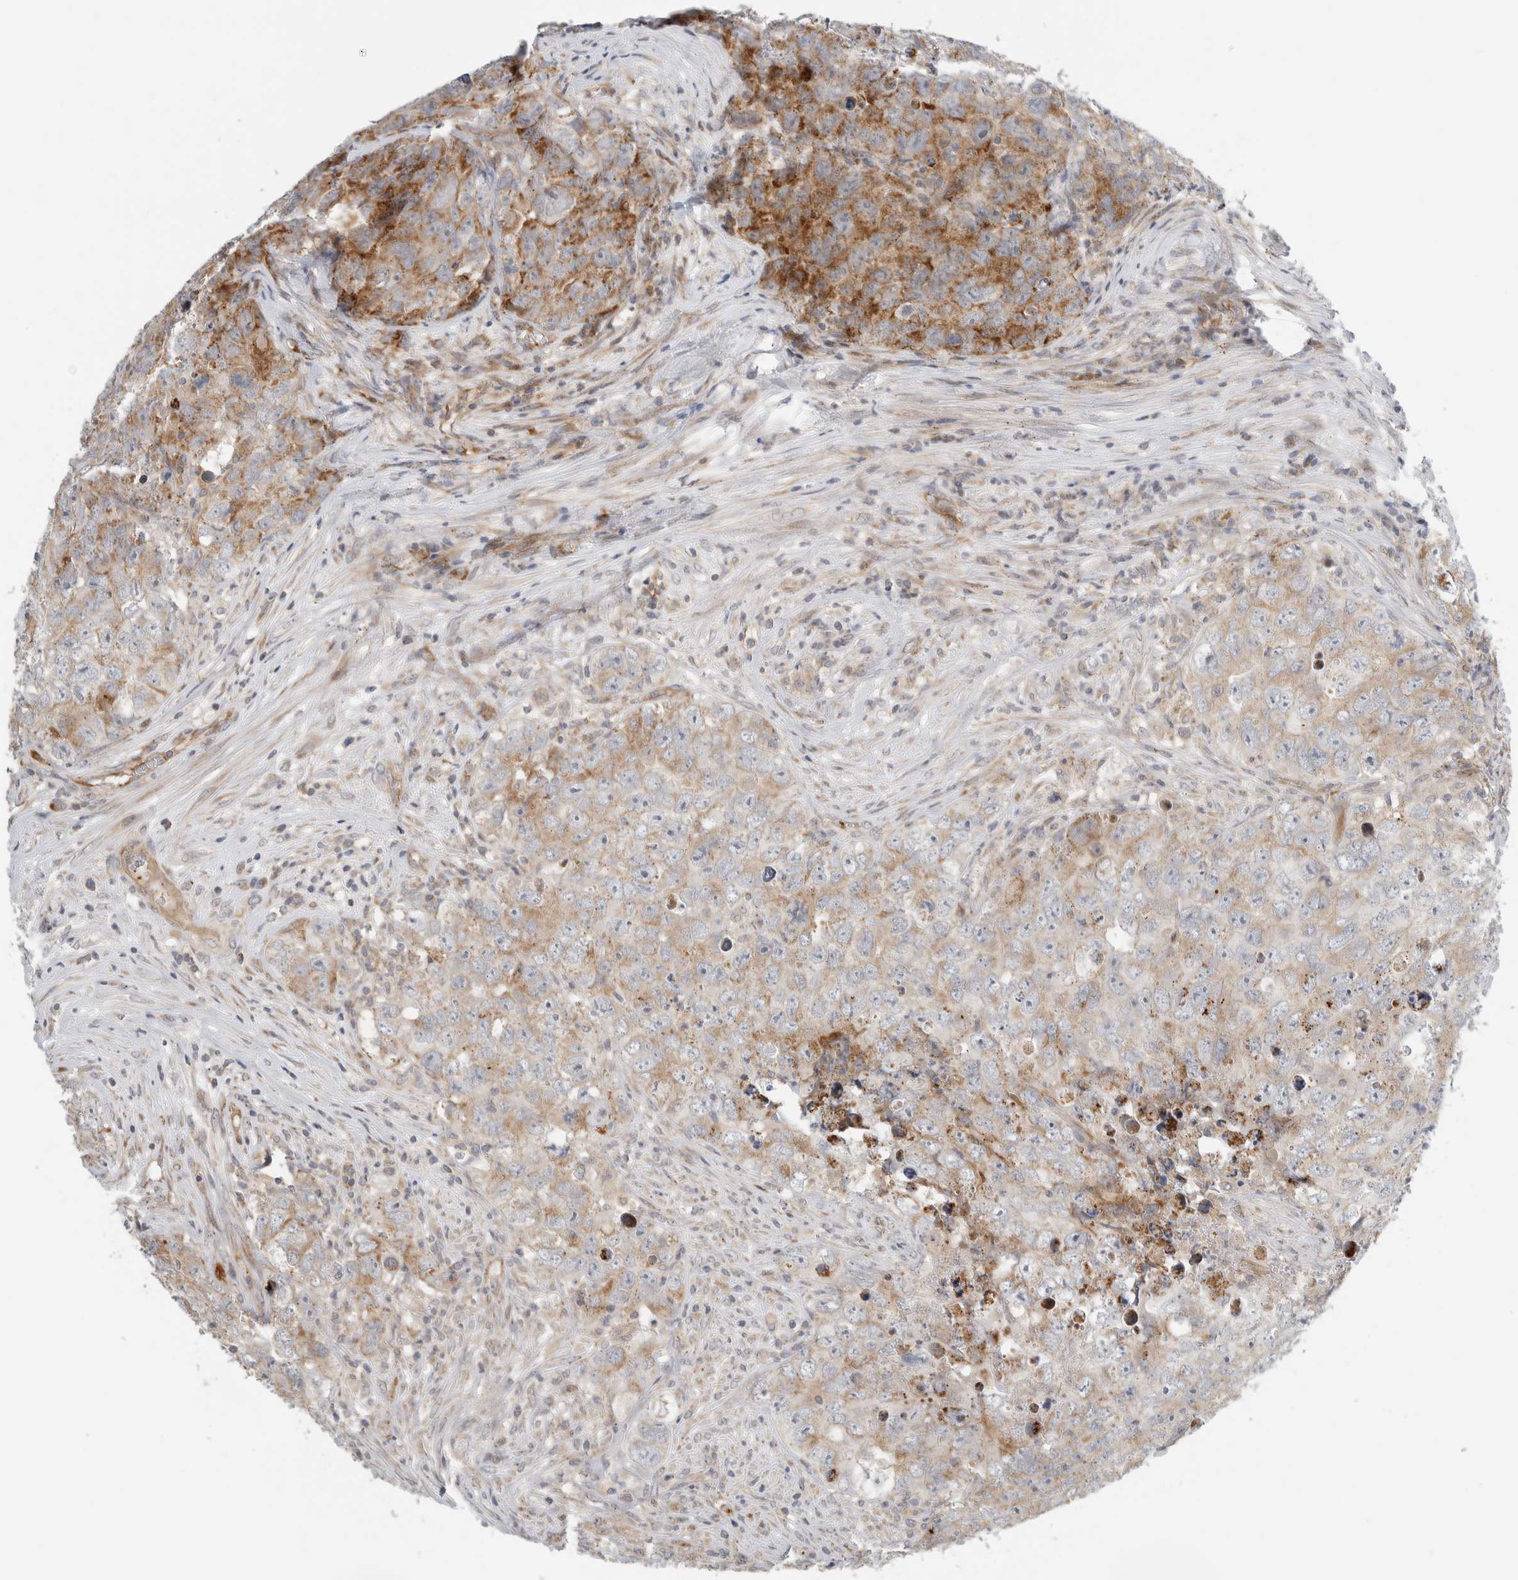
{"staining": {"intensity": "moderate", "quantity": "25%-75%", "location": "cytoplasmic/membranous"}, "tissue": "testis cancer", "cell_type": "Tumor cells", "image_type": "cancer", "snomed": [{"axis": "morphology", "description": "Seminoma, NOS"}, {"axis": "morphology", "description": "Carcinoma, Embryonal, NOS"}, {"axis": "topography", "description": "Testis"}], "caption": "This image displays testis embryonal carcinoma stained with immunohistochemistry (IHC) to label a protein in brown. The cytoplasmic/membranous of tumor cells show moderate positivity for the protein. Nuclei are counter-stained blue.", "gene": "KPNA5", "patient": {"sex": "male", "age": 43}}